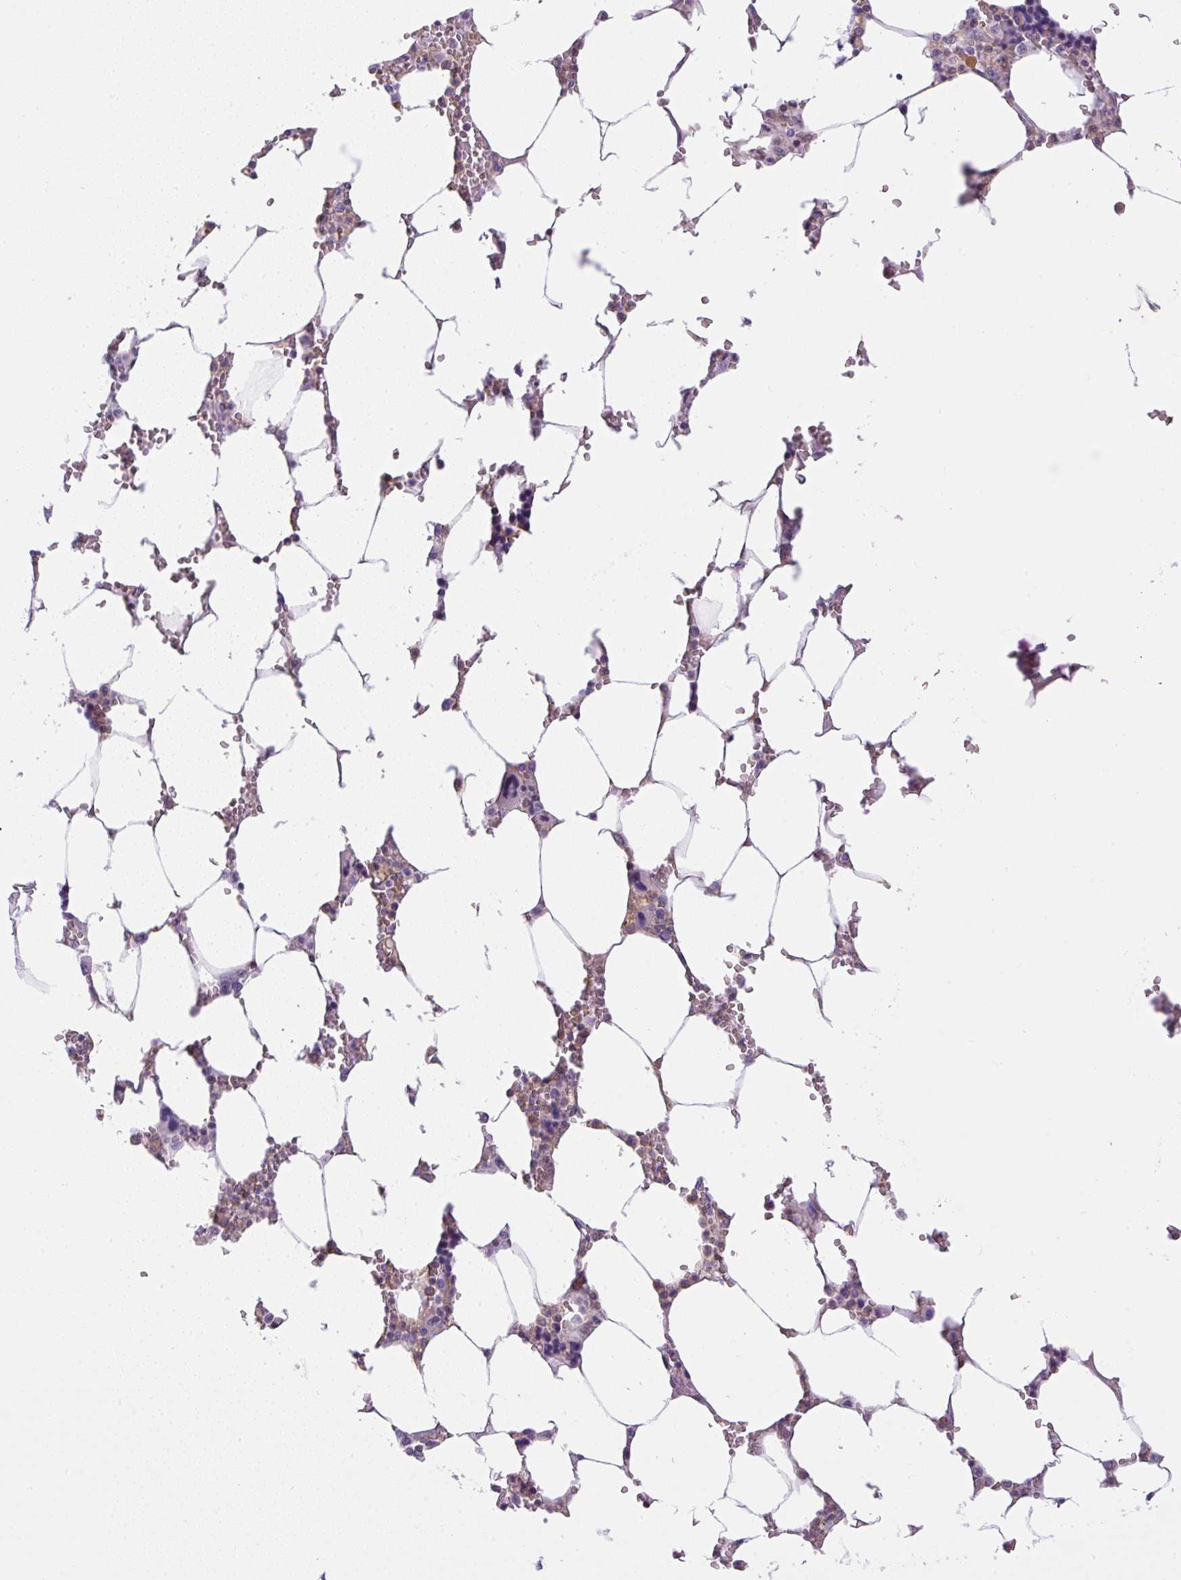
{"staining": {"intensity": "strong", "quantity": "<25%", "location": "cytoplasmic/membranous"}, "tissue": "bone marrow", "cell_type": "Hematopoietic cells", "image_type": "normal", "snomed": [{"axis": "morphology", "description": "Normal tissue, NOS"}, {"axis": "topography", "description": "Bone marrow"}], "caption": "A high-resolution histopathology image shows IHC staining of normal bone marrow, which reveals strong cytoplasmic/membranous positivity in approximately <25% of hematopoietic cells. (DAB = brown stain, brightfield microscopy at high magnification).", "gene": "PIP5KL1", "patient": {"sex": "male", "age": 64}}